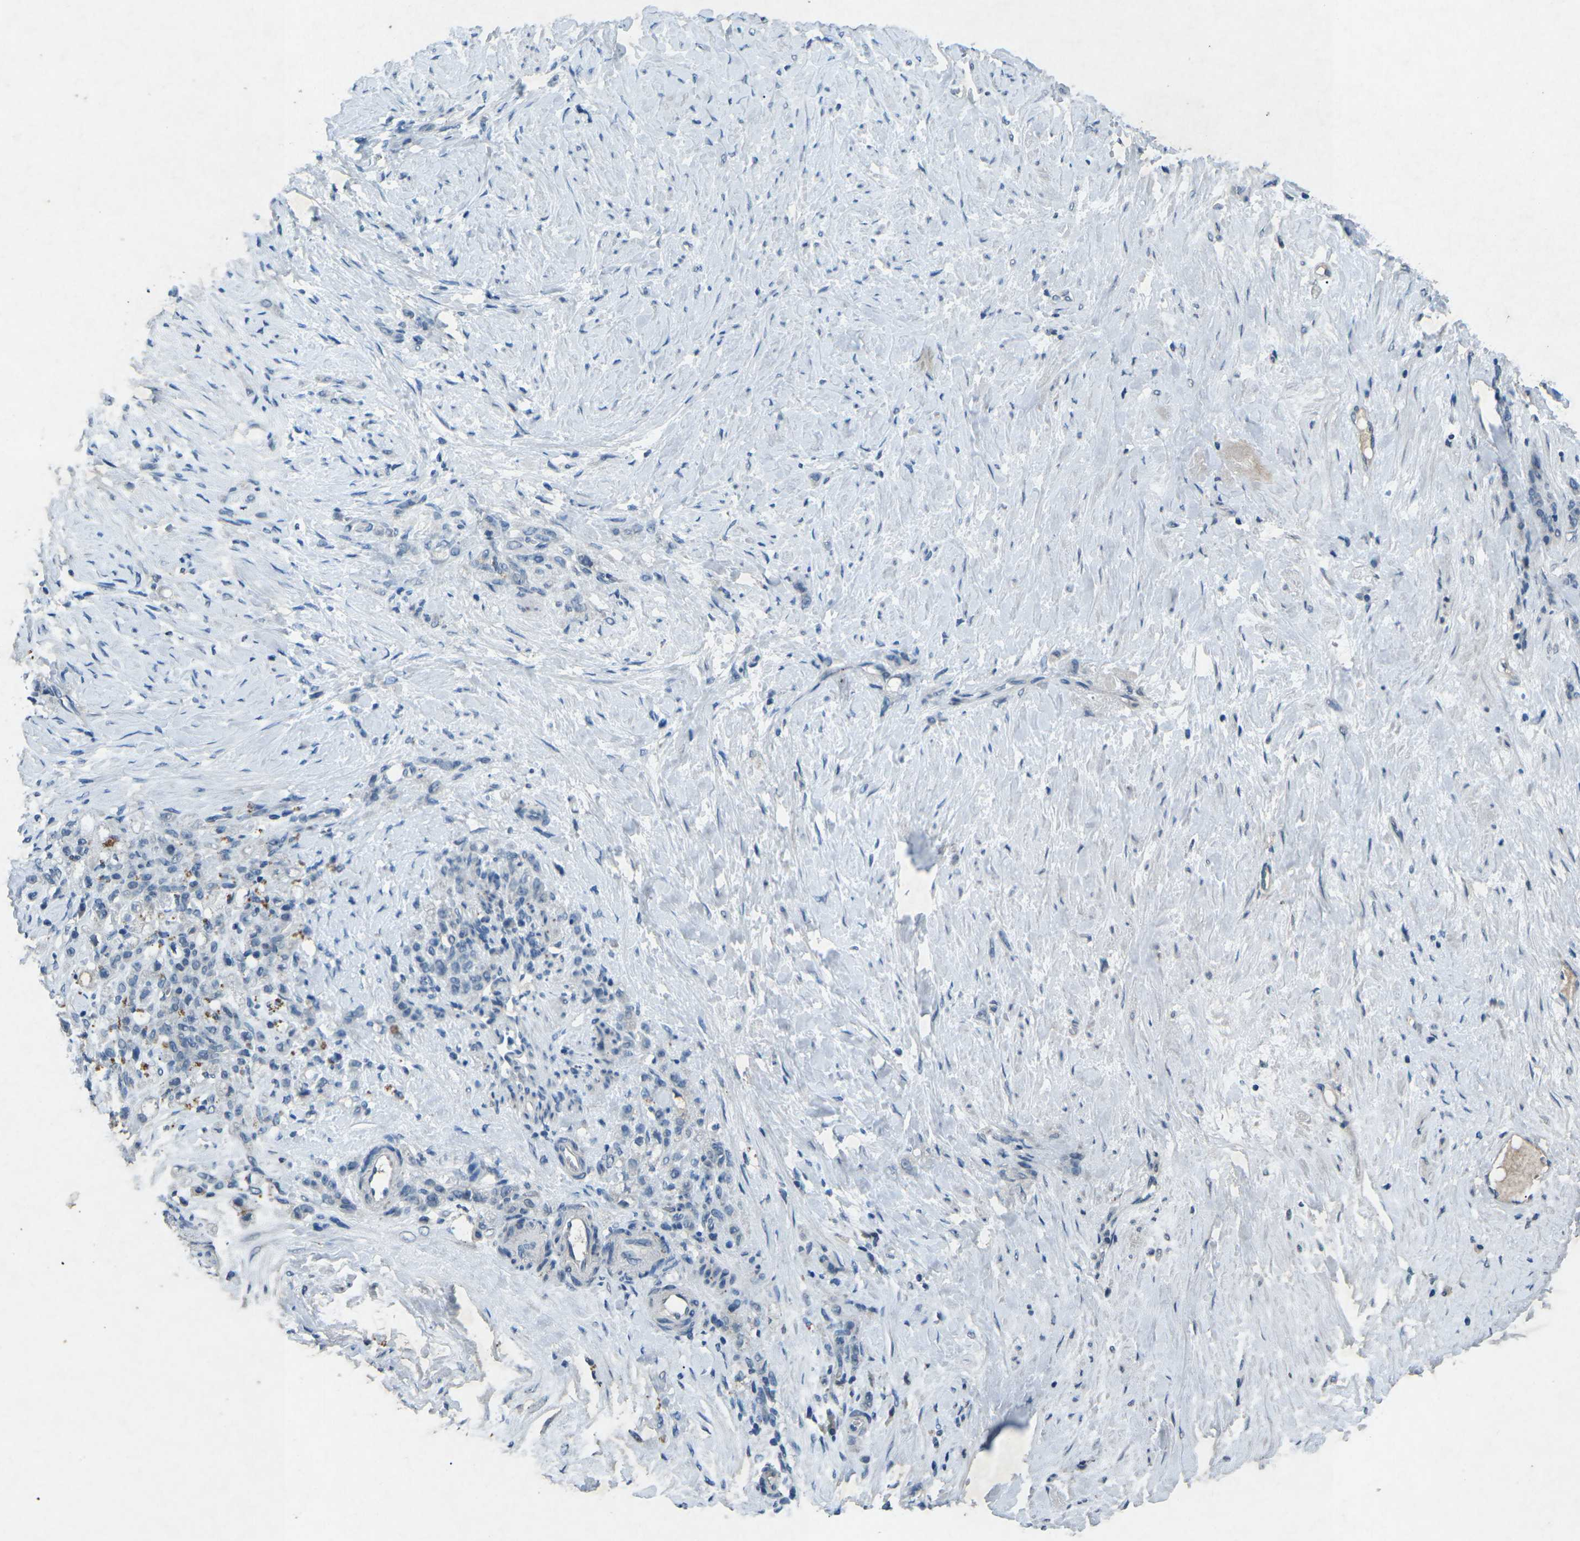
{"staining": {"intensity": "negative", "quantity": "none", "location": "none"}, "tissue": "stomach cancer", "cell_type": "Tumor cells", "image_type": "cancer", "snomed": [{"axis": "morphology", "description": "Adenocarcinoma, NOS"}, {"axis": "topography", "description": "Stomach"}], "caption": "IHC of stomach adenocarcinoma shows no positivity in tumor cells. (DAB (3,3'-diaminobenzidine) IHC visualized using brightfield microscopy, high magnification).", "gene": "A1BG", "patient": {"sex": "male", "age": 82}}